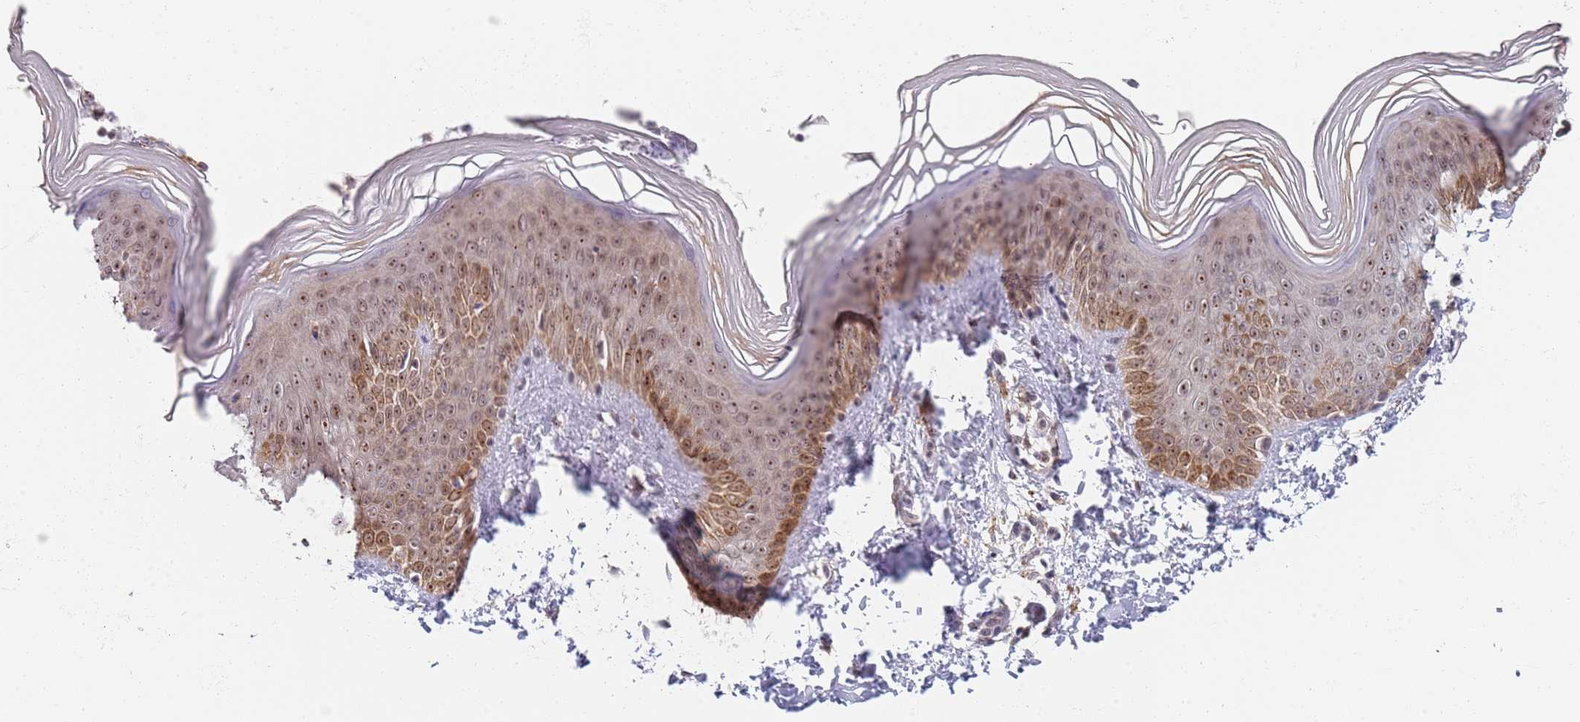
{"staining": {"intensity": "moderate", "quantity": "25%-75%", "location": "cytoplasmic/membranous,nuclear"}, "tissue": "skin", "cell_type": "Epidermal cells", "image_type": "normal", "snomed": [{"axis": "morphology", "description": "Normal tissue, NOS"}, {"axis": "topography", "description": "Anal"}], "caption": "This is a histology image of immunohistochemistry (IHC) staining of benign skin, which shows moderate expression in the cytoplasmic/membranous,nuclear of epidermal cells.", "gene": "PLCL2", "patient": {"sex": "female", "age": 40}}